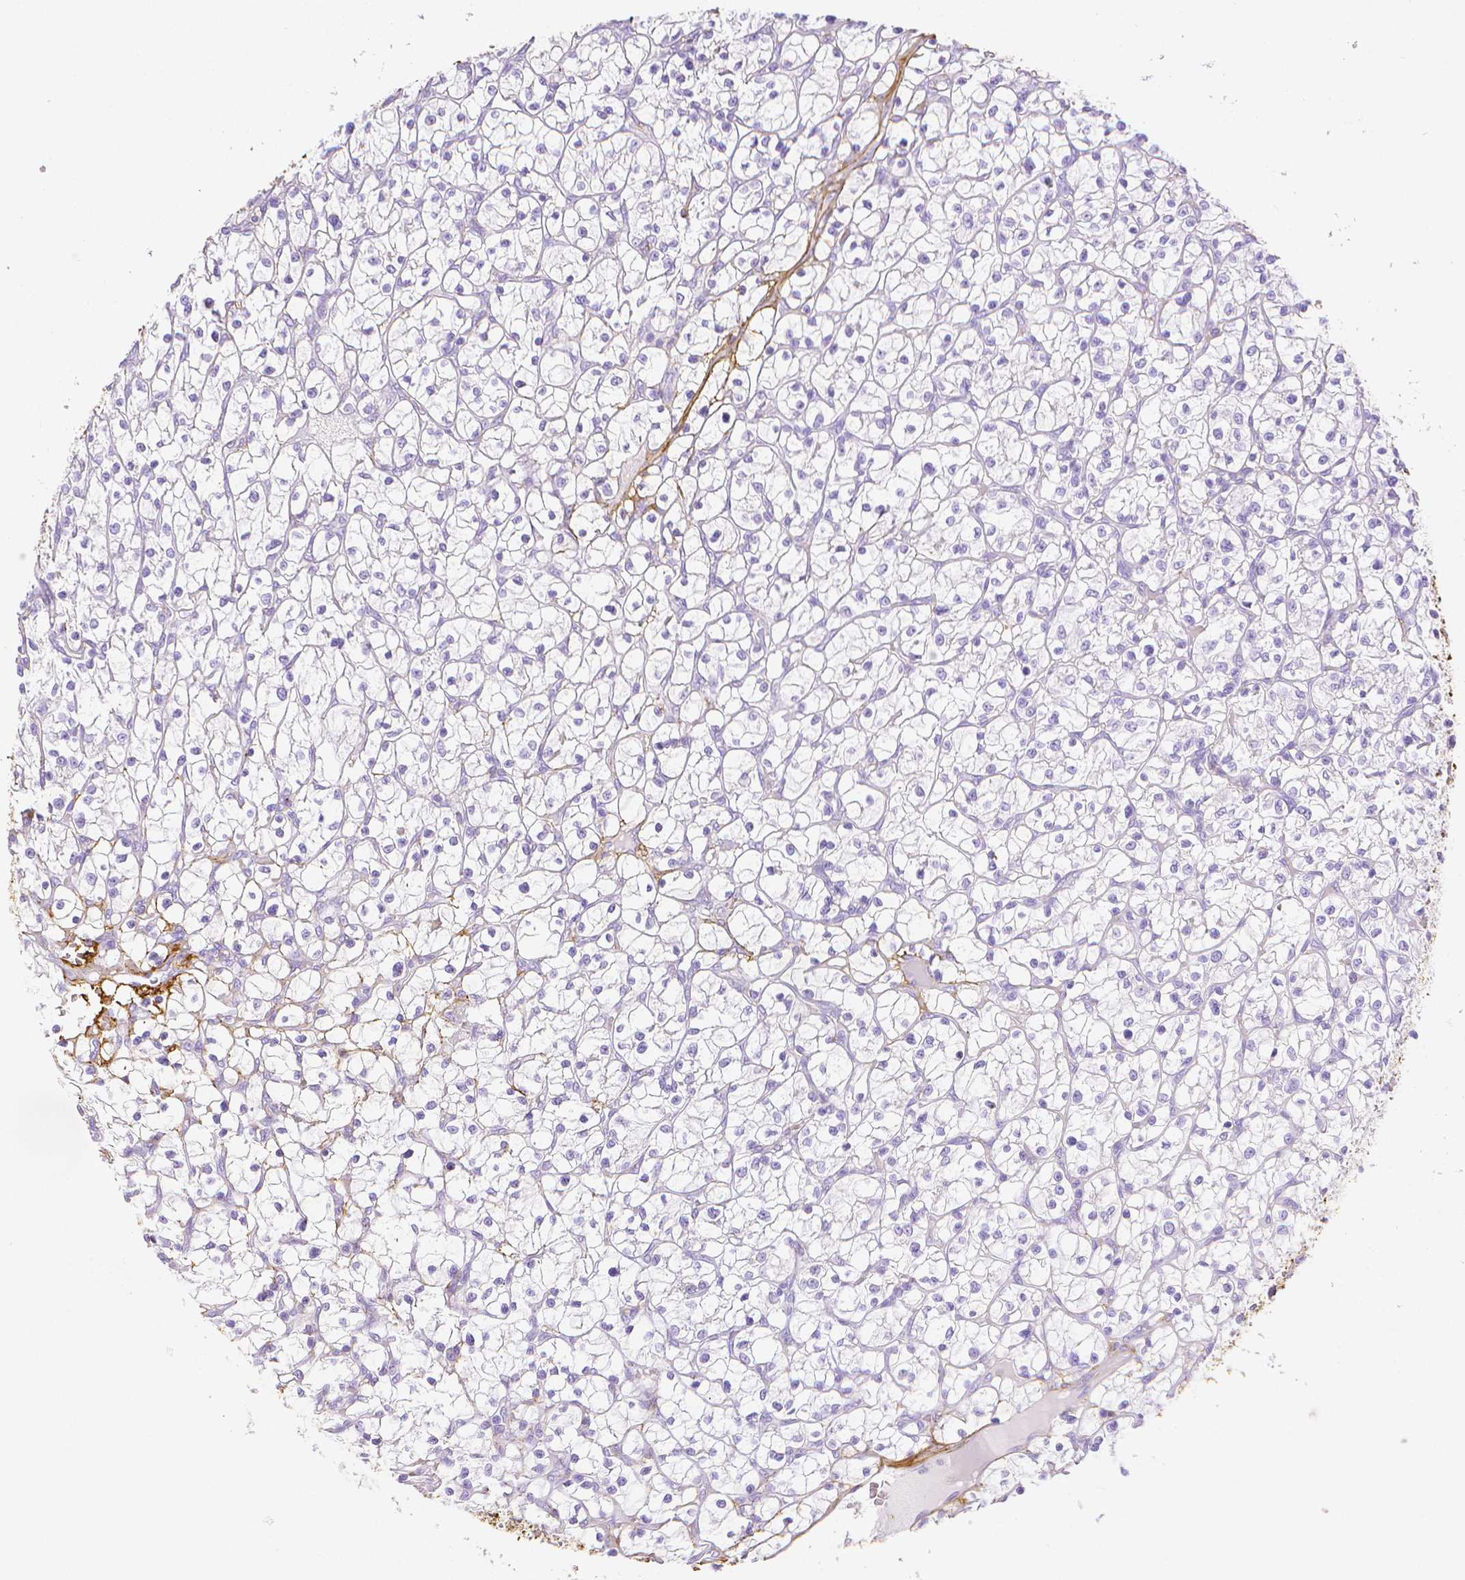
{"staining": {"intensity": "negative", "quantity": "none", "location": "none"}, "tissue": "renal cancer", "cell_type": "Tumor cells", "image_type": "cancer", "snomed": [{"axis": "morphology", "description": "Adenocarcinoma, NOS"}, {"axis": "topography", "description": "Kidney"}], "caption": "A micrograph of human renal cancer is negative for staining in tumor cells. (DAB (3,3'-diaminobenzidine) IHC, high magnification).", "gene": "FBN1", "patient": {"sex": "female", "age": 64}}